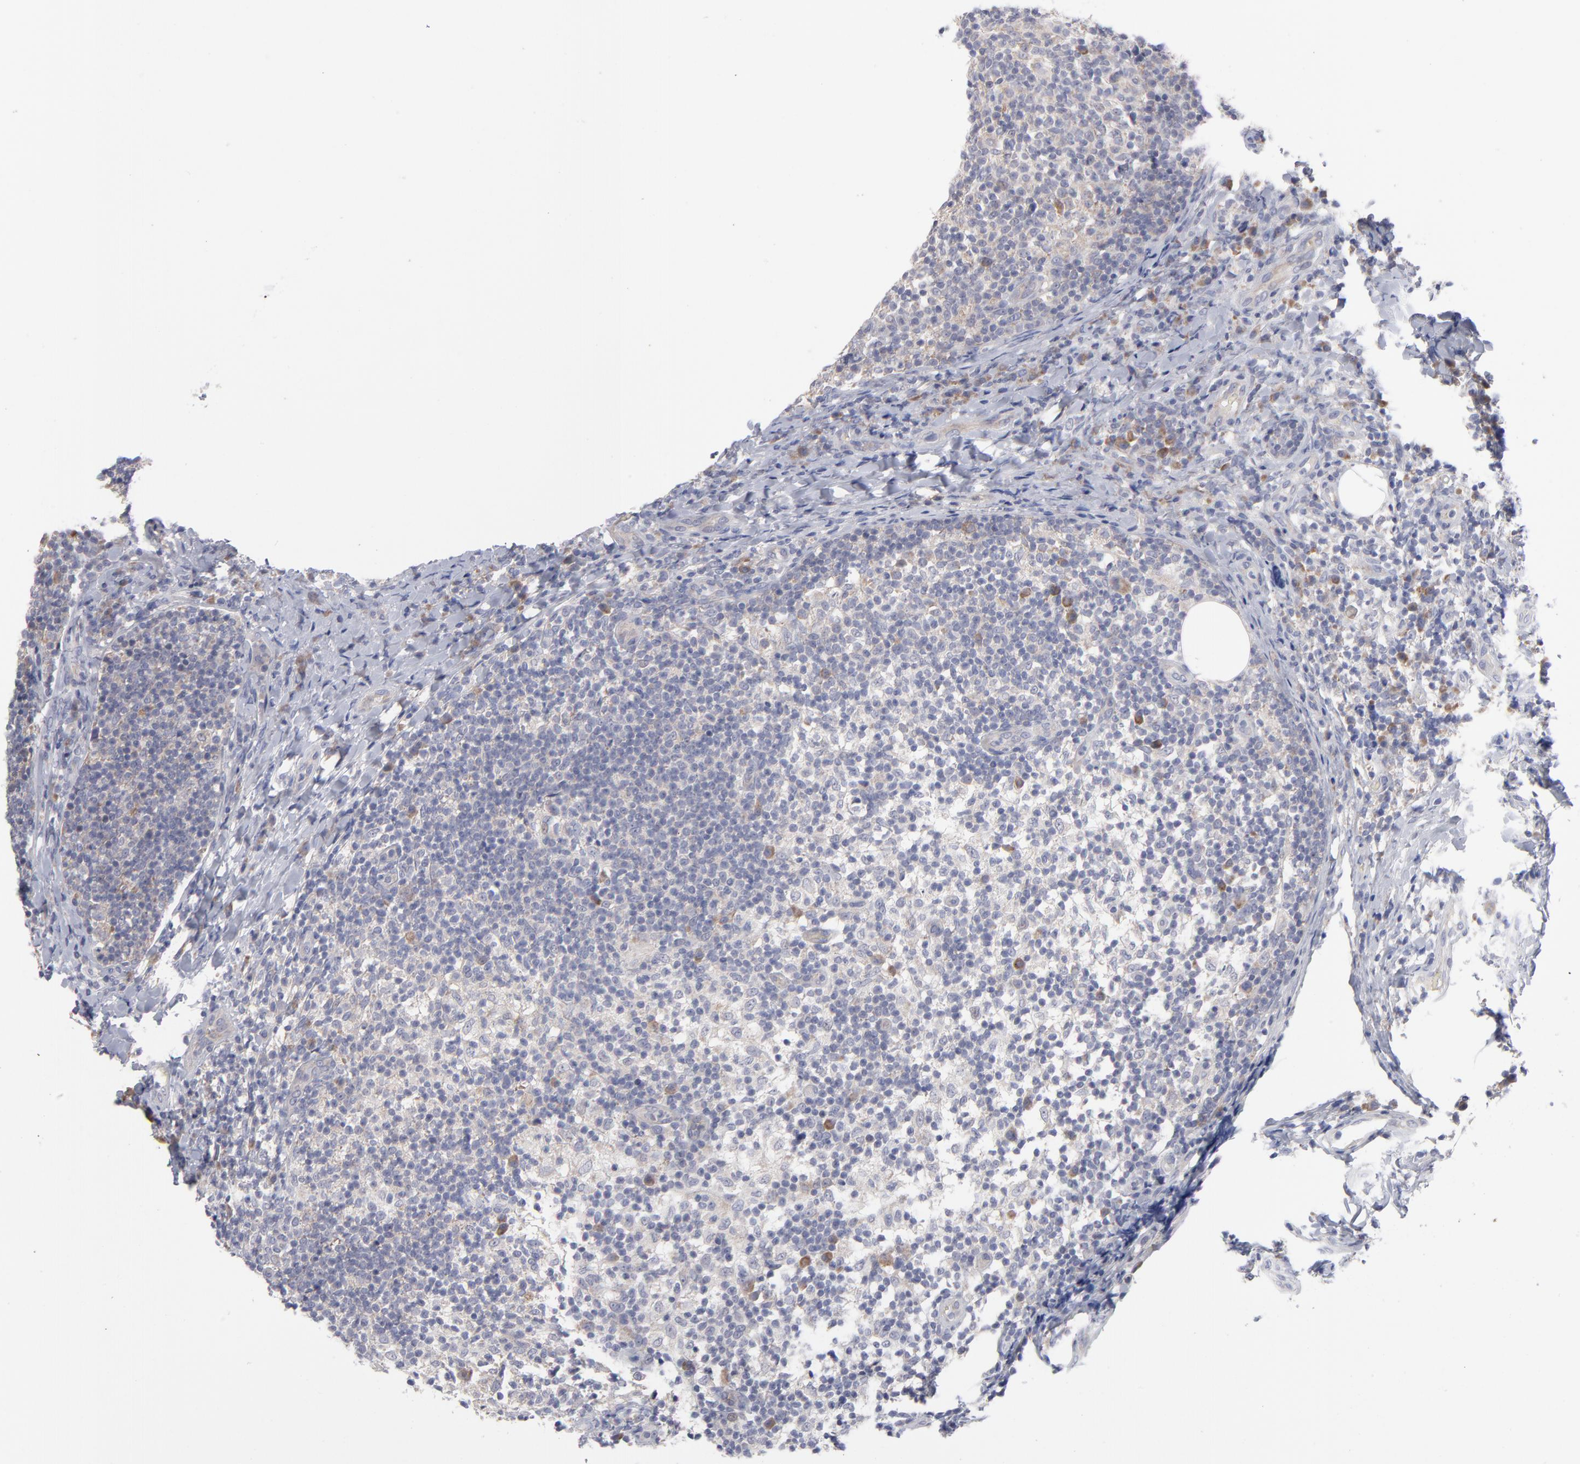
{"staining": {"intensity": "weak", "quantity": ">75%", "location": "cytoplasmic/membranous"}, "tissue": "lymph node", "cell_type": "Germinal center cells", "image_type": "normal", "snomed": [{"axis": "morphology", "description": "Normal tissue, NOS"}, {"axis": "morphology", "description": "Inflammation, NOS"}, {"axis": "topography", "description": "Lymph node"}], "caption": "A photomicrograph showing weak cytoplasmic/membranous staining in approximately >75% of germinal center cells in benign lymph node, as visualized by brown immunohistochemical staining.", "gene": "RPS24", "patient": {"sex": "male", "age": 46}}